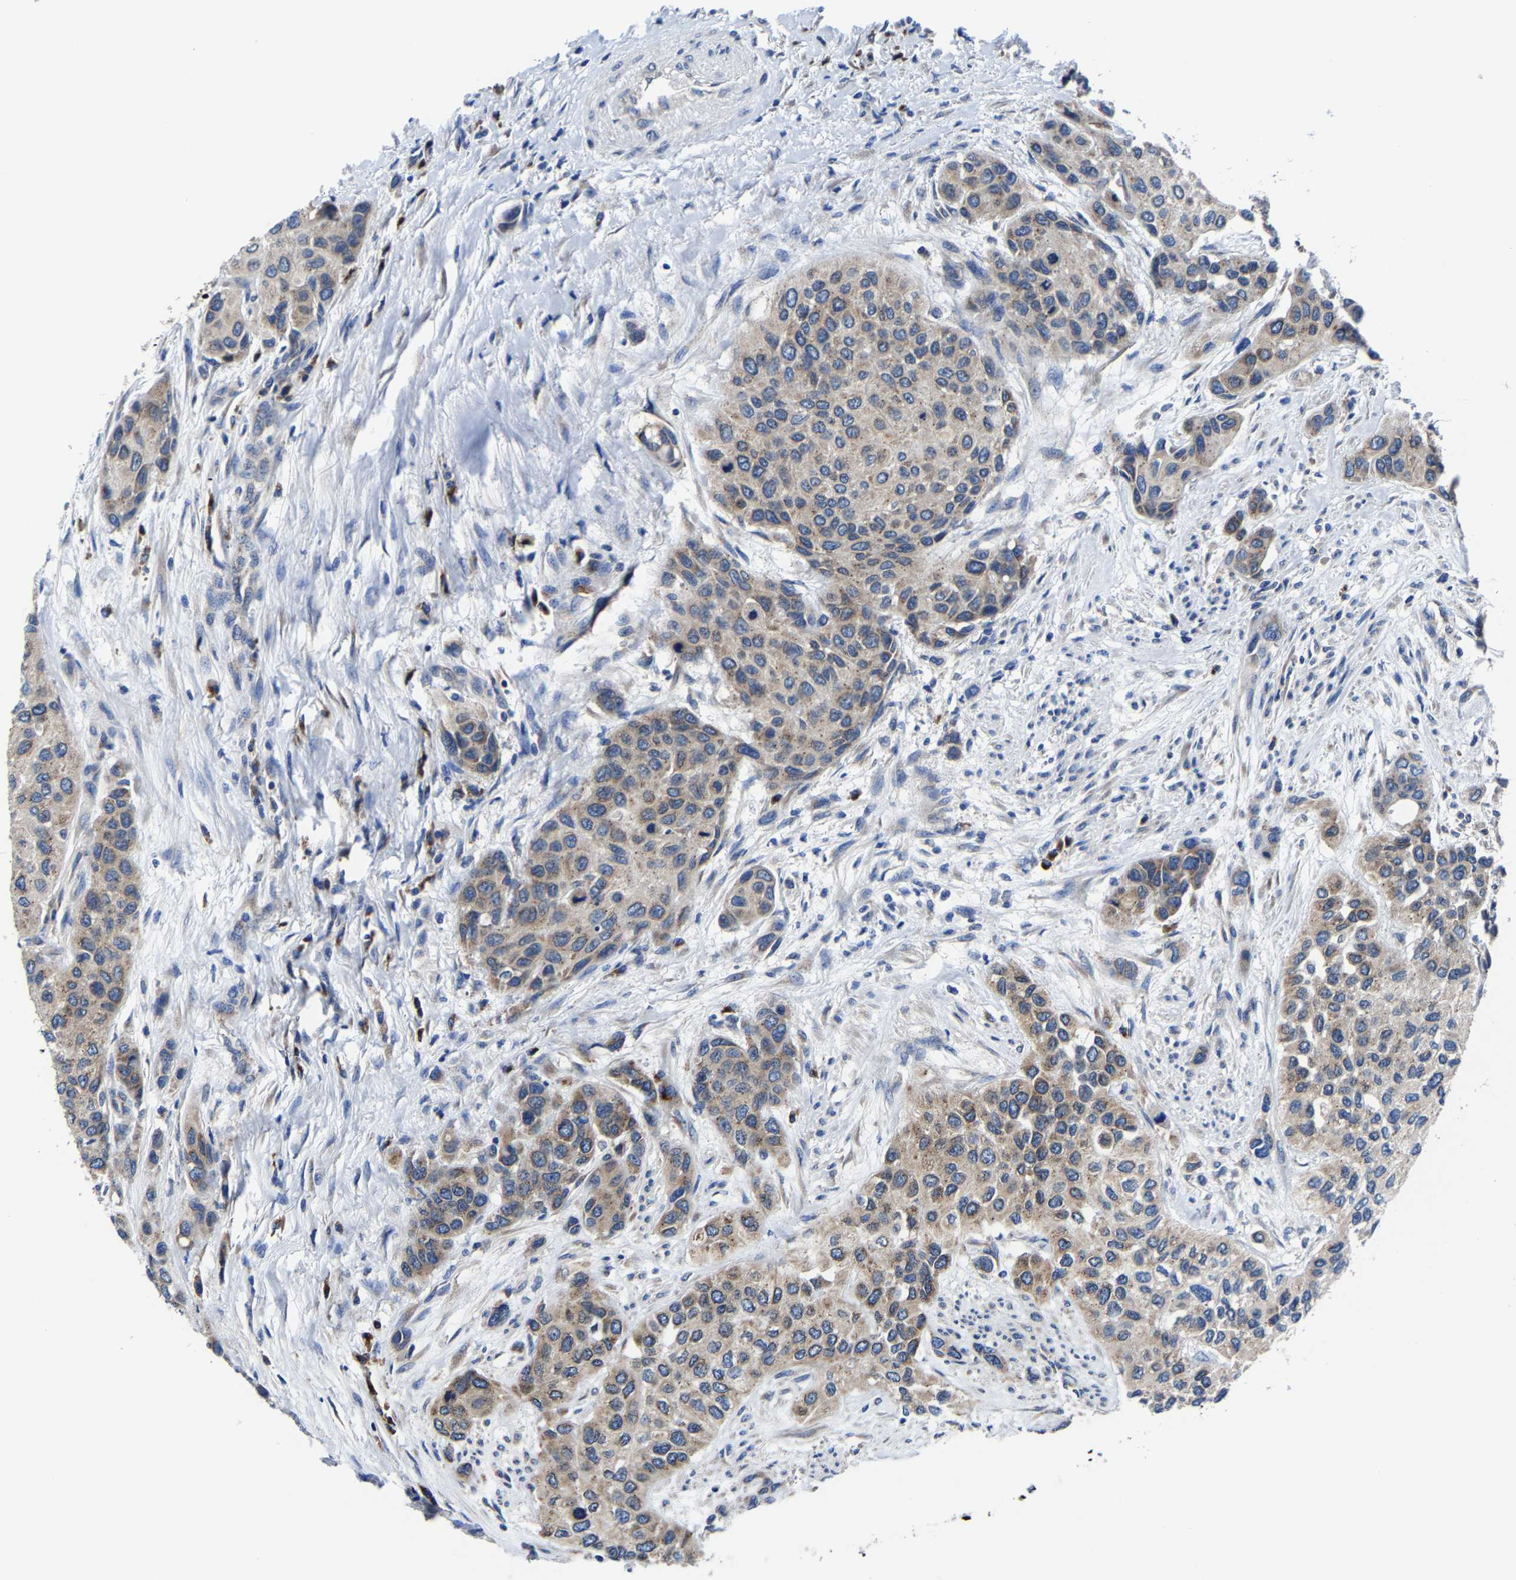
{"staining": {"intensity": "moderate", "quantity": "<25%", "location": "cytoplasmic/membranous"}, "tissue": "urothelial cancer", "cell_type": "Tumor cells", "image_type": "cancer", "snomed": [{"axis": "morphology", "description": "Urothelial carcinoma, High grade"}, {"axis": "topography", "description": "Urinary bladder"}], "caption": "Human urothelial cancer stained for a protein (brown) demonstrates moderate cytoplasmic/membranous positive staining in about <25% of tumor cells.", "gene": "EBAG9", "patient": {"sex": "female", "age": 56}}